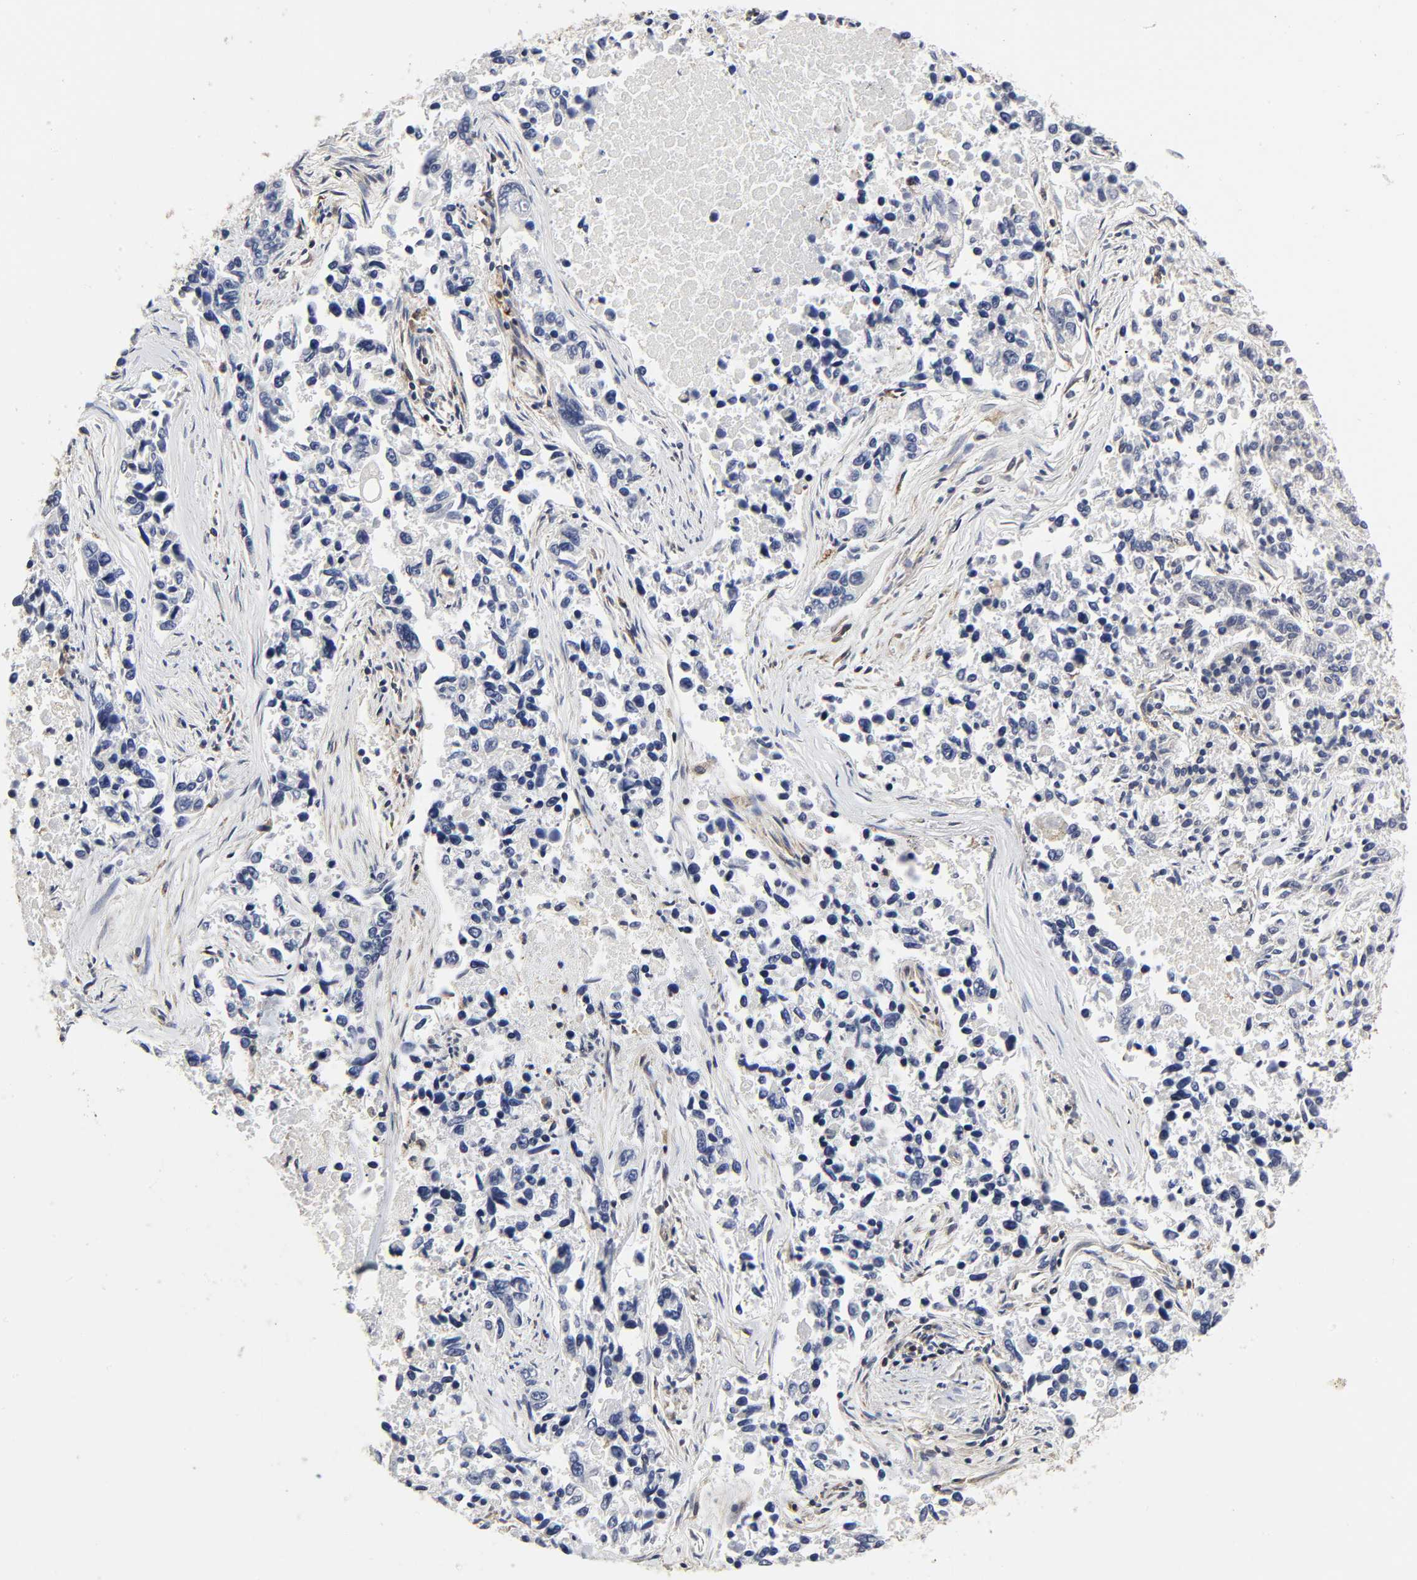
{"staining": {"intensity": "negative", "quantity": "none", "location": "none"}, "tissue": "lung cancer", "cell_type": "Tumor cells", "image_type": "cancer", "snomed": [{"axis": "morphology", "description": "Adenocarcinoma, NOS"}, {"axis": "topography", "description": "Lung"}], "caption": "High power microscopy image of an immunohistochemistry (IHC) image of lung cancer, revealing no significant expression in tumor cells.", "gene": "COX6B1", "patient": {"sex": "male", "age": 84}}